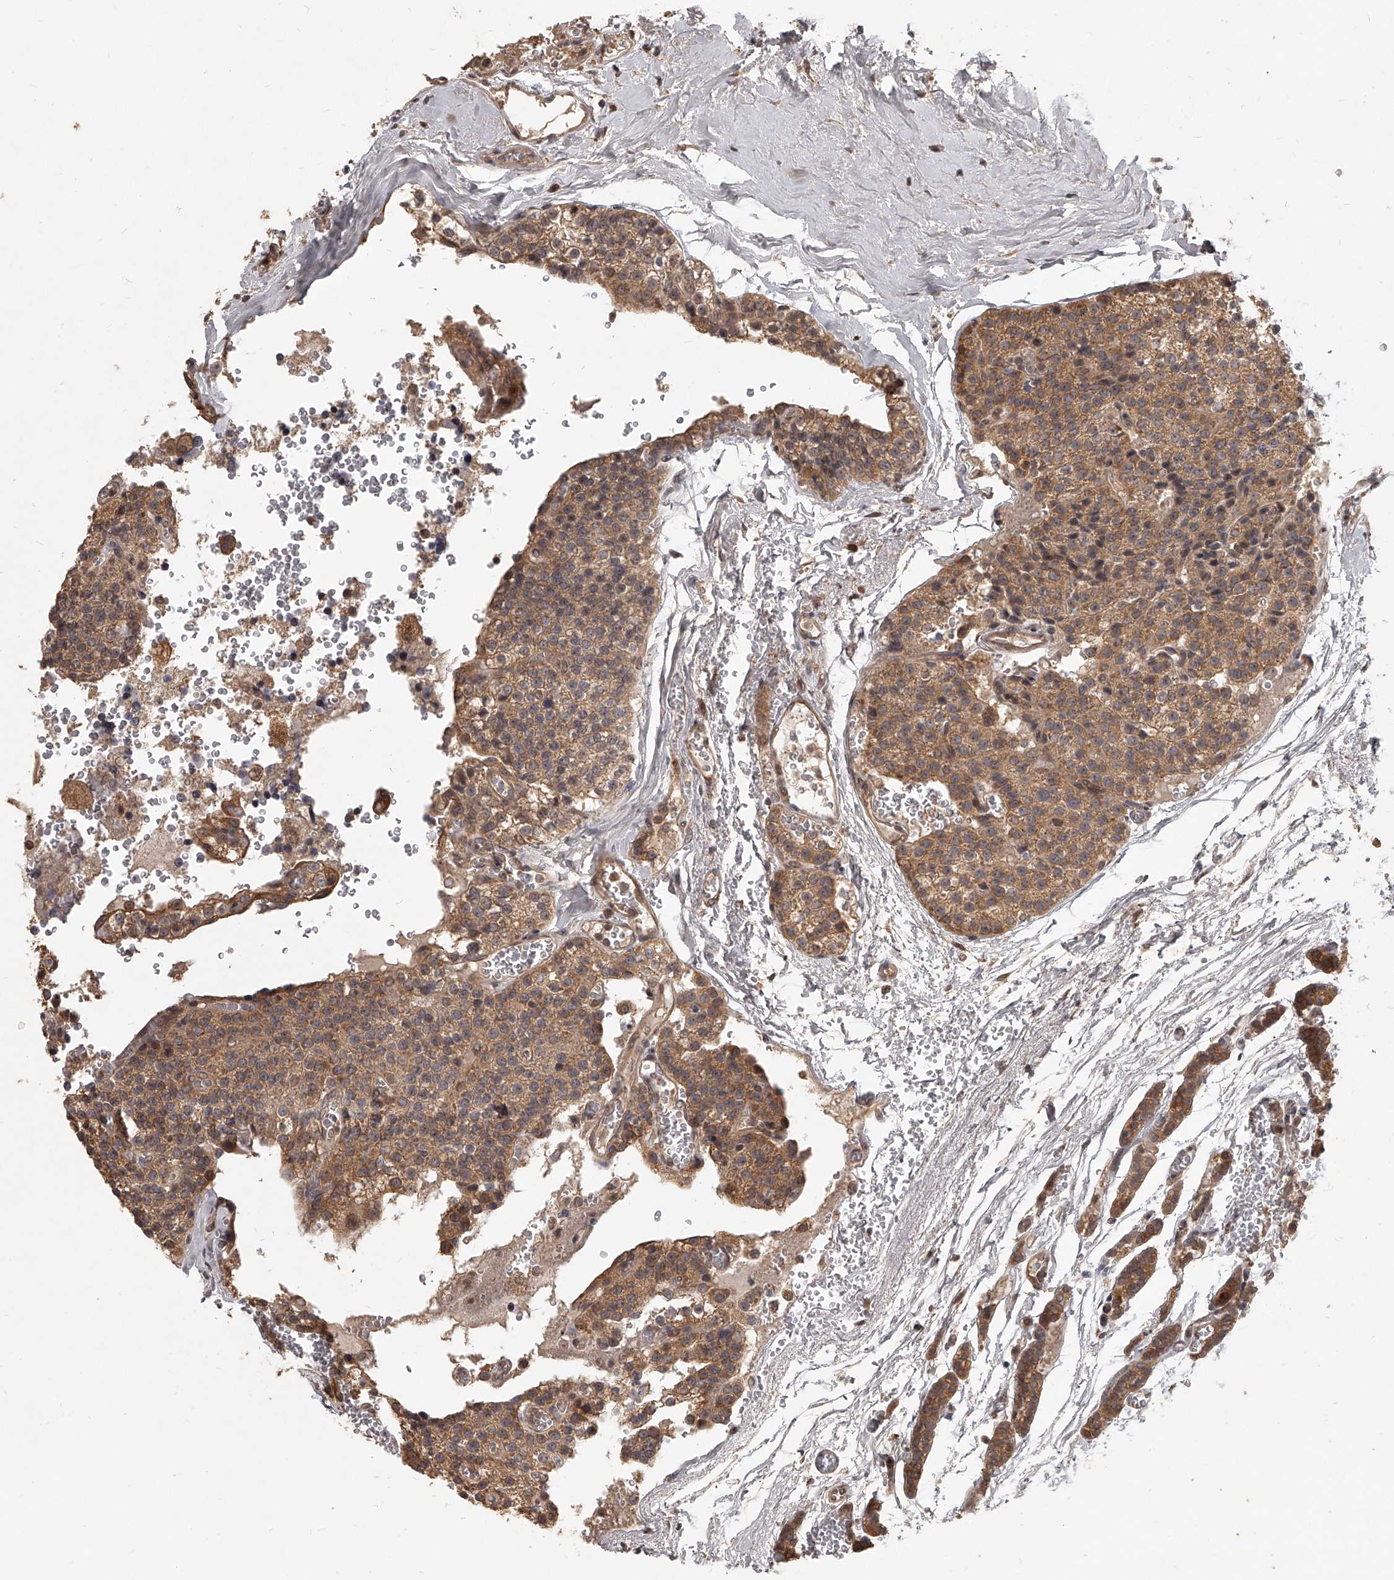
{"staining": {"intensity": "moderate", "quantity": ">75%", "location": "cytoplasmic/membranous"}, "tissue": "parathyroid gland", "cell_type": "Glandular cells", "image_type": "normal", "snomed": [{"axis": "morphology", "description": "Normal tissue, NOS"}, {"axis": "topography", "description": "Parathyroid gland"}], "caption": "DAB immunohistochemical staining of unremarkable human parathyroid gland displays moderate cytoplasmic/membranous protein expression in about >75% of glandular cells.", "gene": "SLC37A1", "patient": {"sex": "female", "age": 64}}